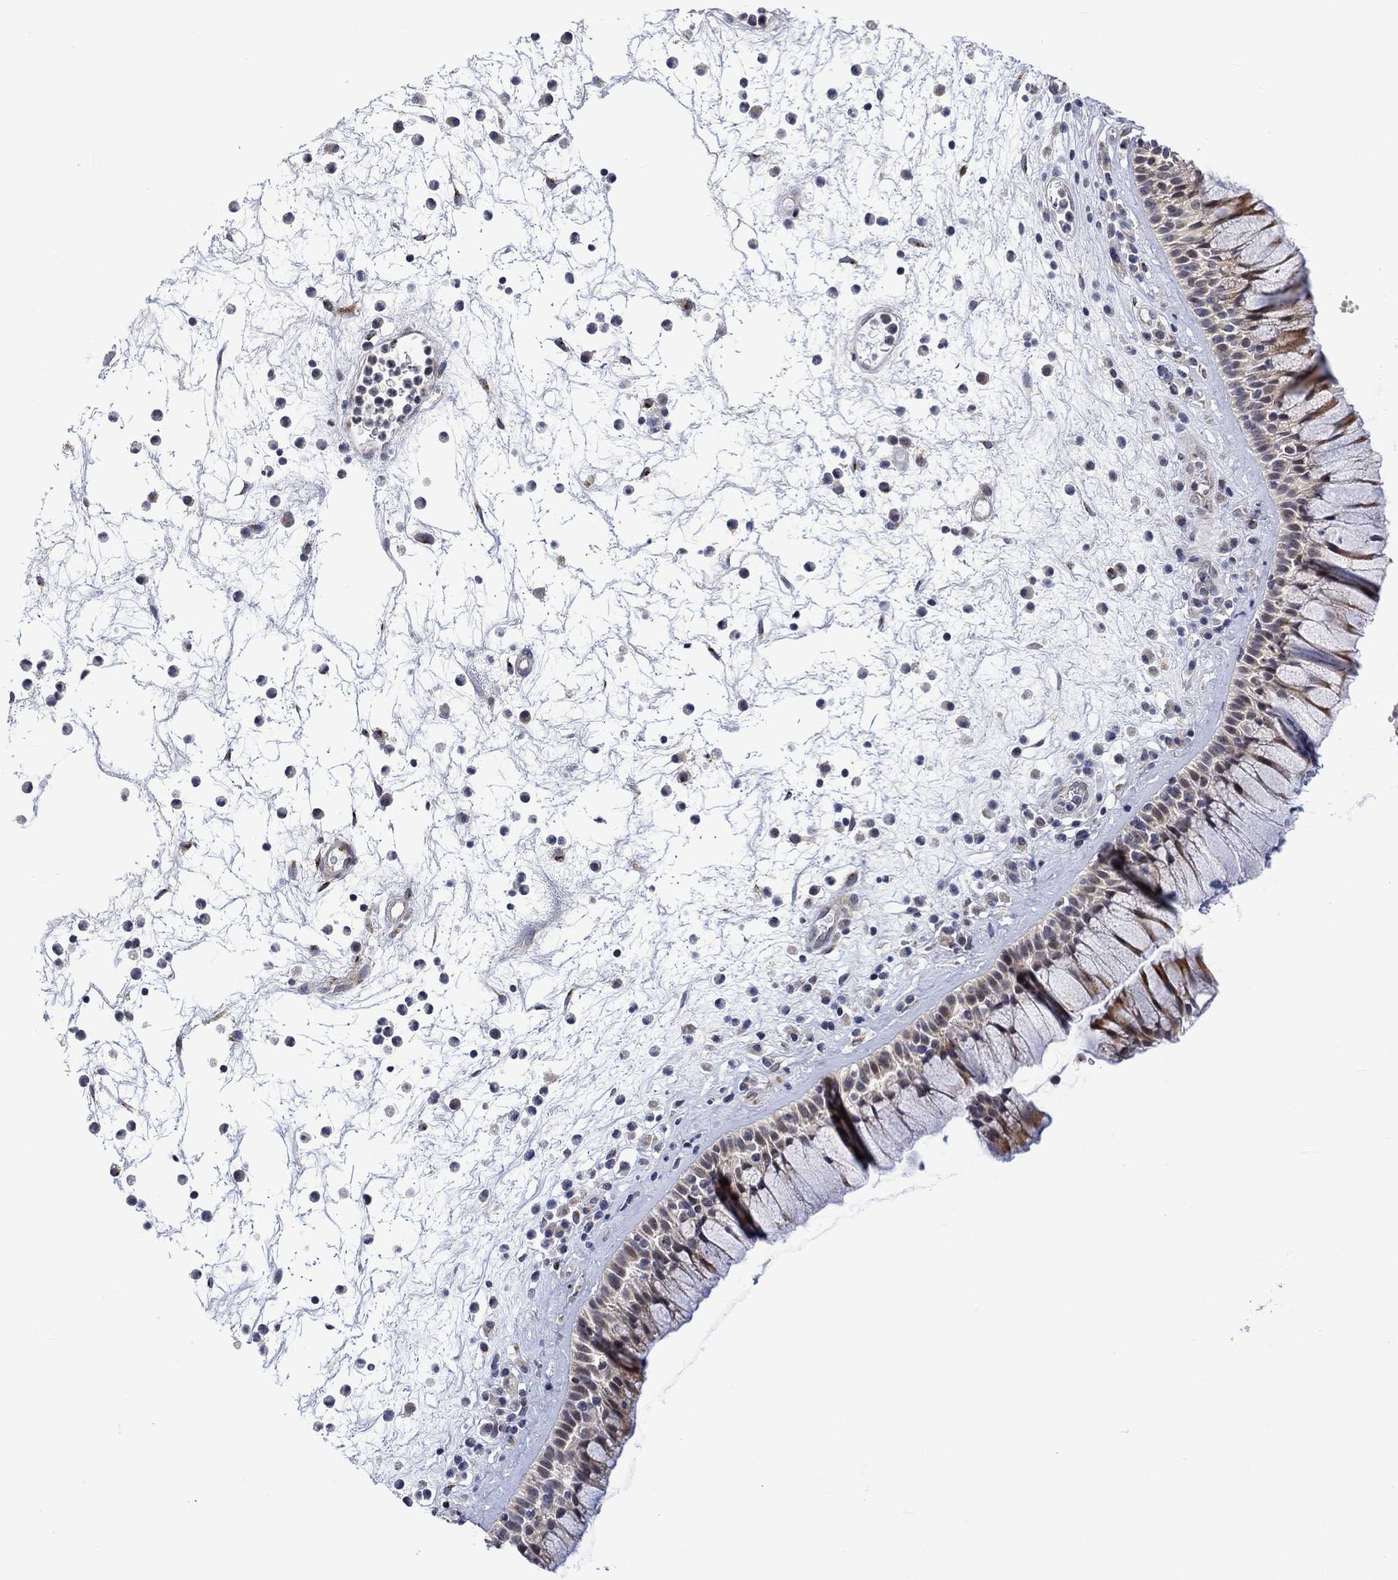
{"staining": {"intensity": "weak", "quantity": "<25%", "location": "cytoplasmic/membranous"}, "tissue": "nasopharynx", "cell_type": "Respiratory epithelial cells", "image_type": "normal", "snomed": [{"axis": "morphology", "description": "Normal tissue, NOS"}, {"axis": "topography", "description": "Nasopharynx"}], "caption": "Immunohistochemistry micrograph of normal nasopharynx: human nasopharynx stained with DAB displays no significant protein positivity in respiratory epithelial cells.", "gene": "SLC48A1", "patient": {"sex": "male", "age": 77}}